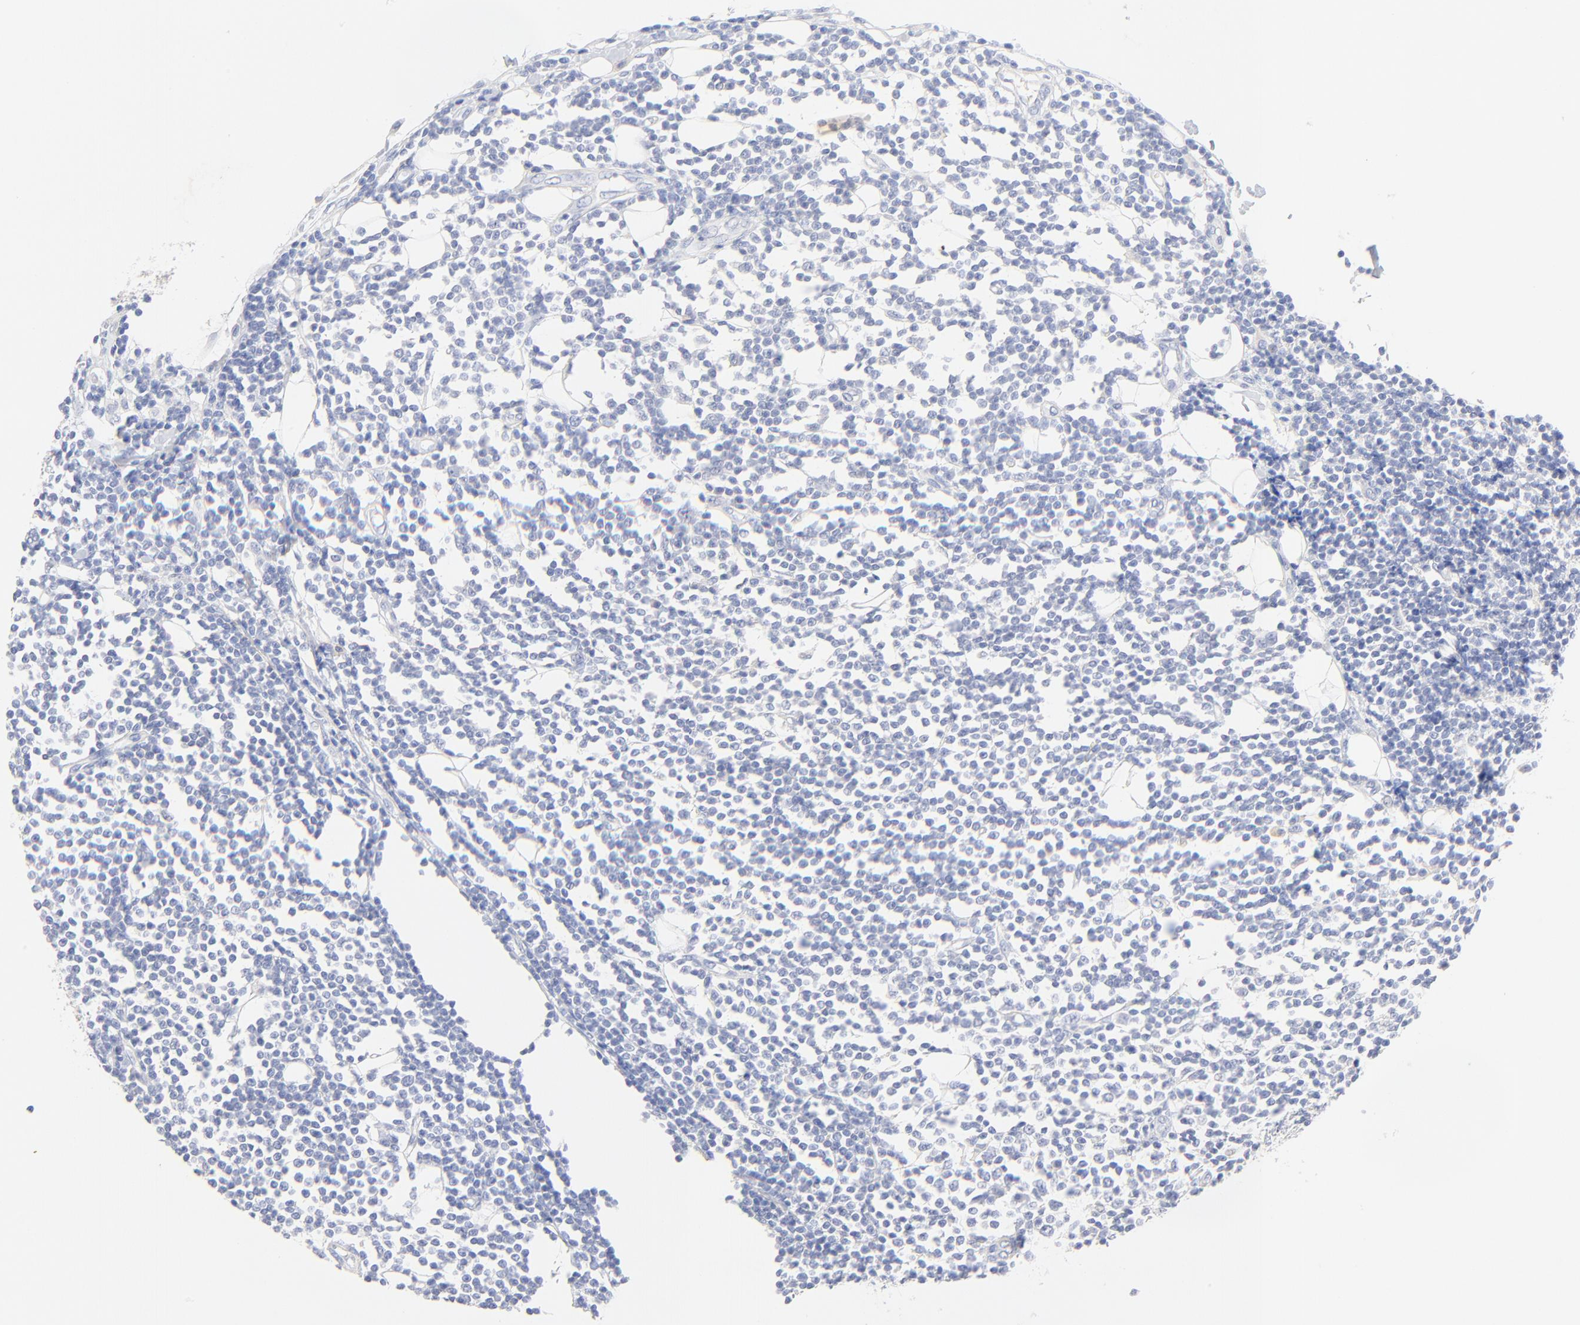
{"staining": {"intensity": "negative", "quantity": "none", "location": "none"}, "tissue": "lymphoma", "cell_type": "Tumor cells", "image_type": "cancer", "snomed": [{"axis": "morphology", "description": "Malignant lymphoma, non-Hodgkin's type, Low grade"}, {"axis": "topography", "description": "Soft tissue"}], "caption": "The micrograph demonstrates no staining of tumor cells in low-grade malignant lymphoma, non-Hodgkin's type.", "gene": "SULT4A1", "patient": {"sex": "male", "age": 92}}